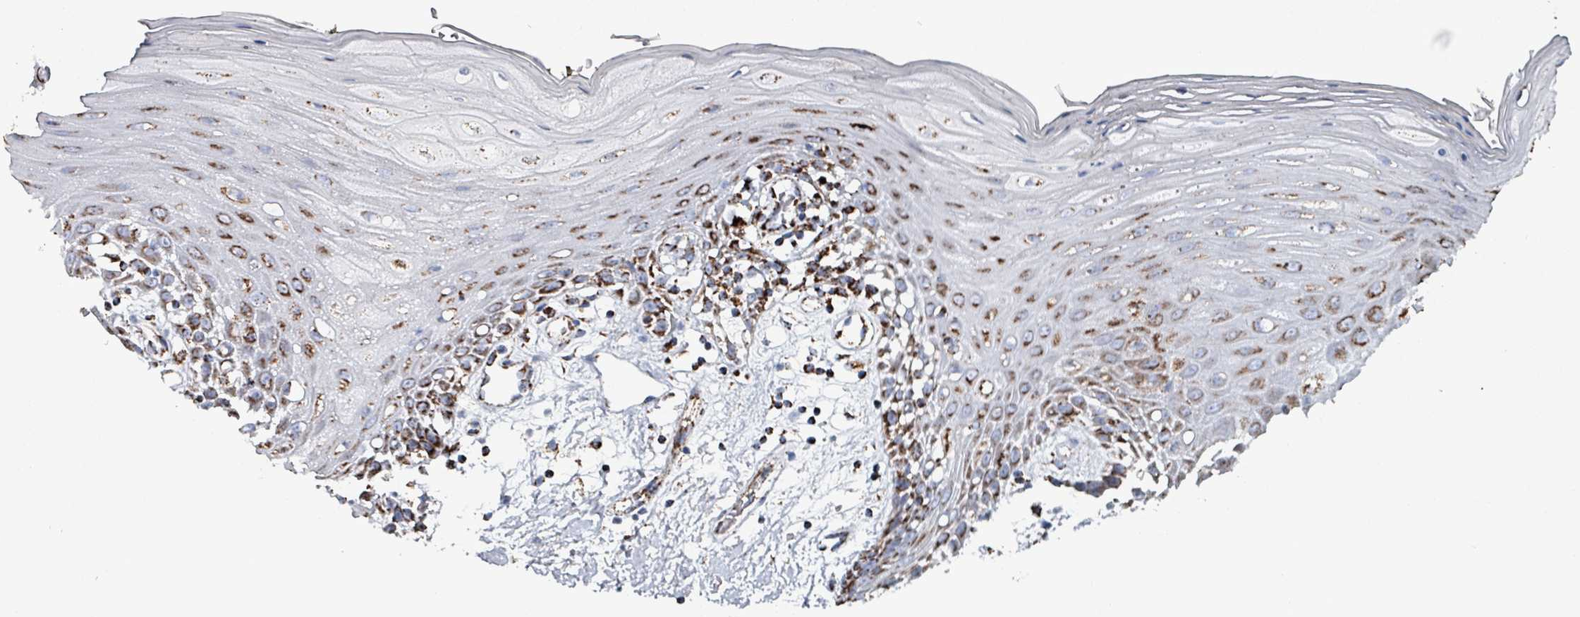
{"staining": {"intensity": "strong", "quantity": "25%-75%", "location": "cytoplasmic/membranous"}, "tissue": "oral mucosa", "cell_type": "Squamous epithelial cells", "image_type": "normal", "snomed": [{"axis": "morphology", "description": "Normal tissue, NOS"}, {"axis": "topography", "description": "Oral tissue"}, {"axis": "topography", "description": "Tounge, NOS"}], "caption": "A micrograph of oral mucosa stained for a protein shows strong cytoplasmic/membranous brown staining in squamous epithelial cells. The staining is performed using DAB (3,3'-diaminobenzidine) brown chromogen to label protein expression. The nuclei are counter-stained blue using hematoxylin.", "gene": "IDH3B", "patient": {"sex": "female", "age": 59}}